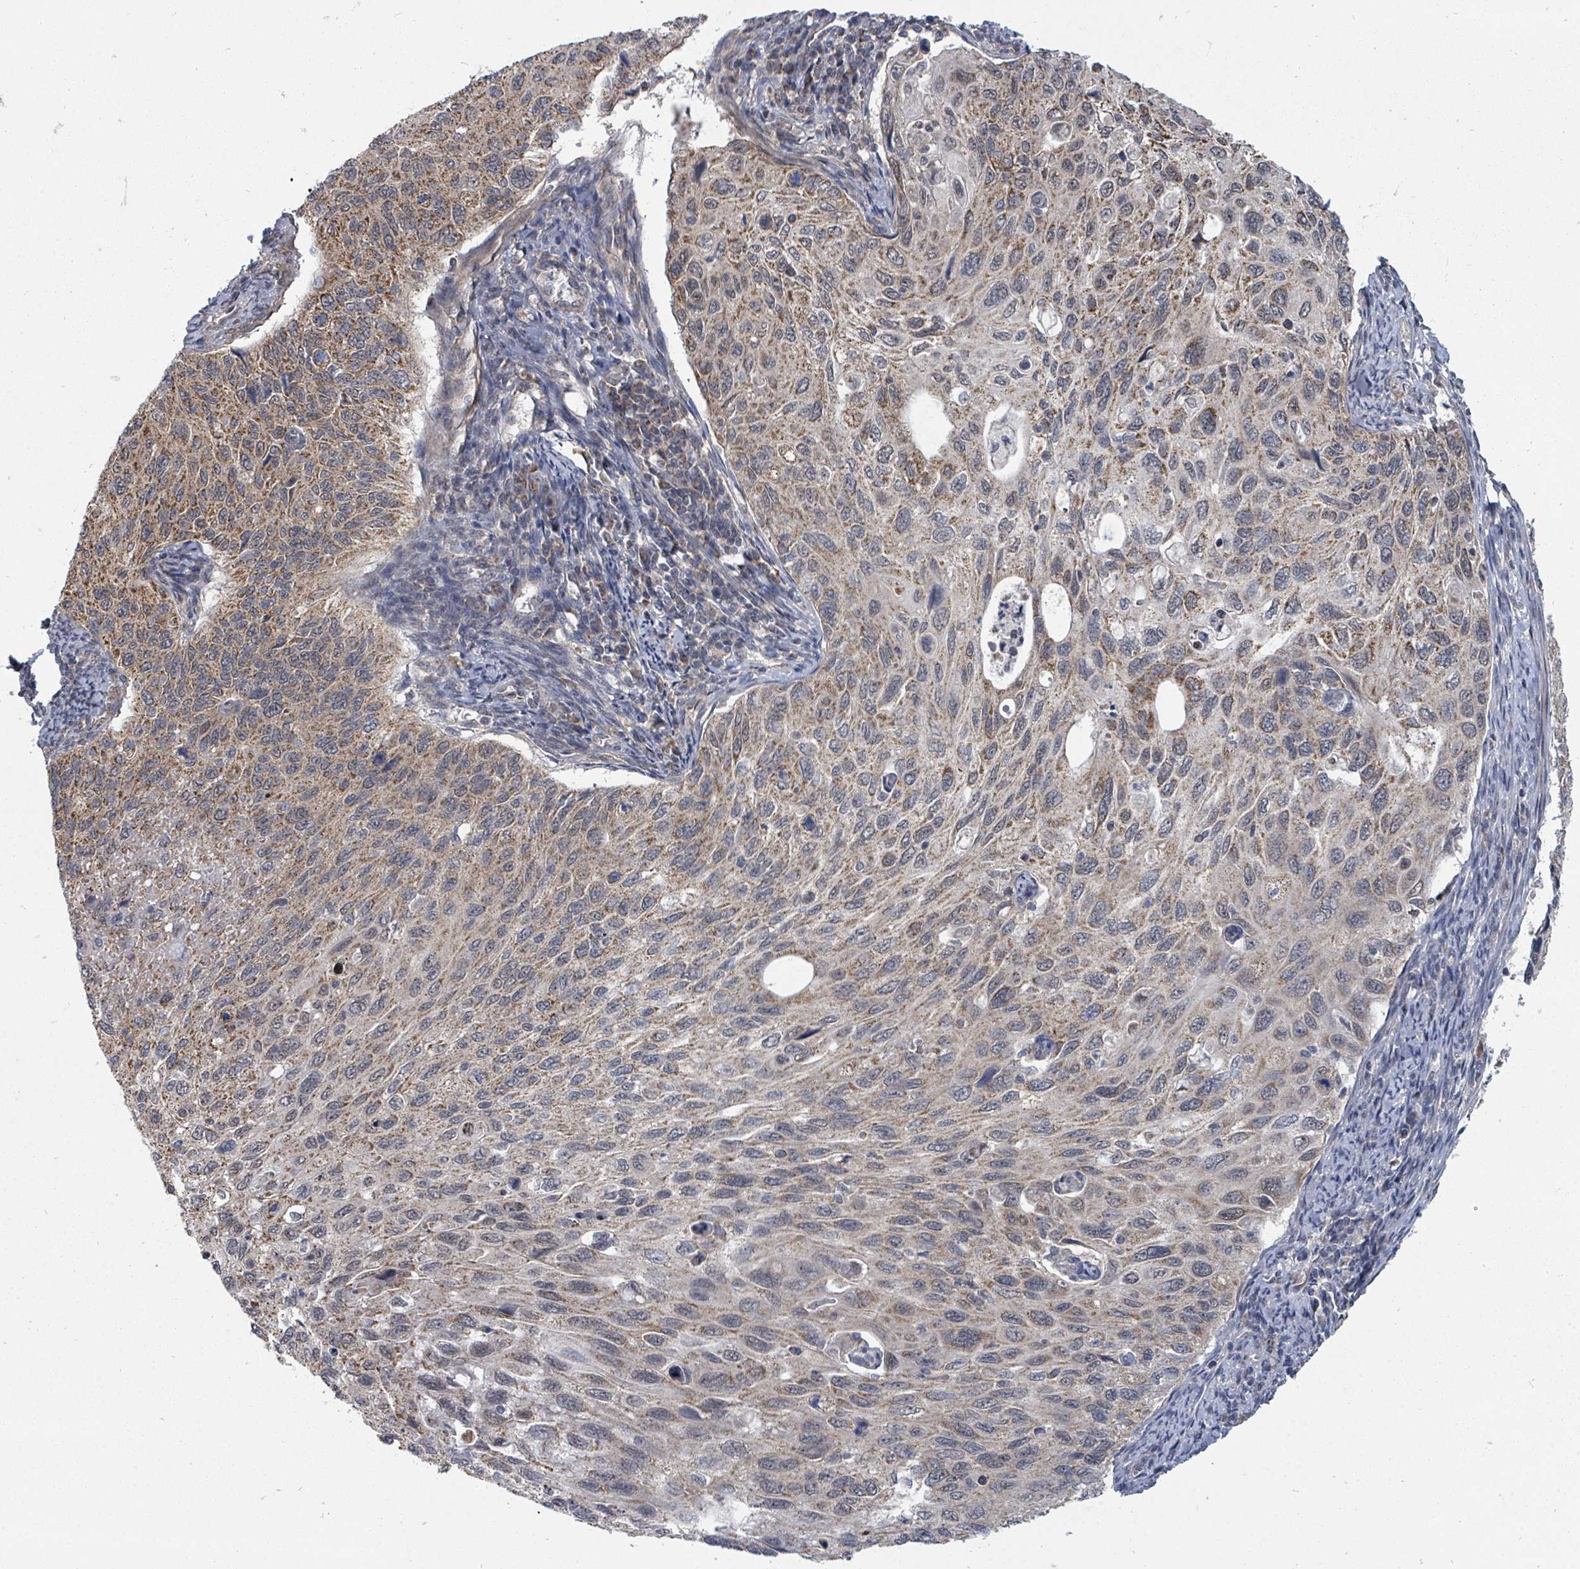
{"staining": {"intensity": "moderate", "quantity": "25%-75%", "location": "cytoplasmic/membranous"}, "tissue": "cervical cancer", "cell_type": "Tumor cells", "image_type": "cancer", "snomed": [{"axis": "morphology", "description": "Squamous cell carcinoma, NOS"}, {"axis": "topography", "description": "Cervix"}], "caption": "Cervical cancer (squamous cell carcinoma) was stained to show a protein in brown. There is medium levels of moderate cytoplasmic/membranous staining in about 25%-75% of tumor cells. Using DAB (brown) and hematoxylin (blue) stains, captured at high magnification using brightfield microscopy.", "gene": "MAGOHB", "patient": {"sex": "female", "age": 70}}